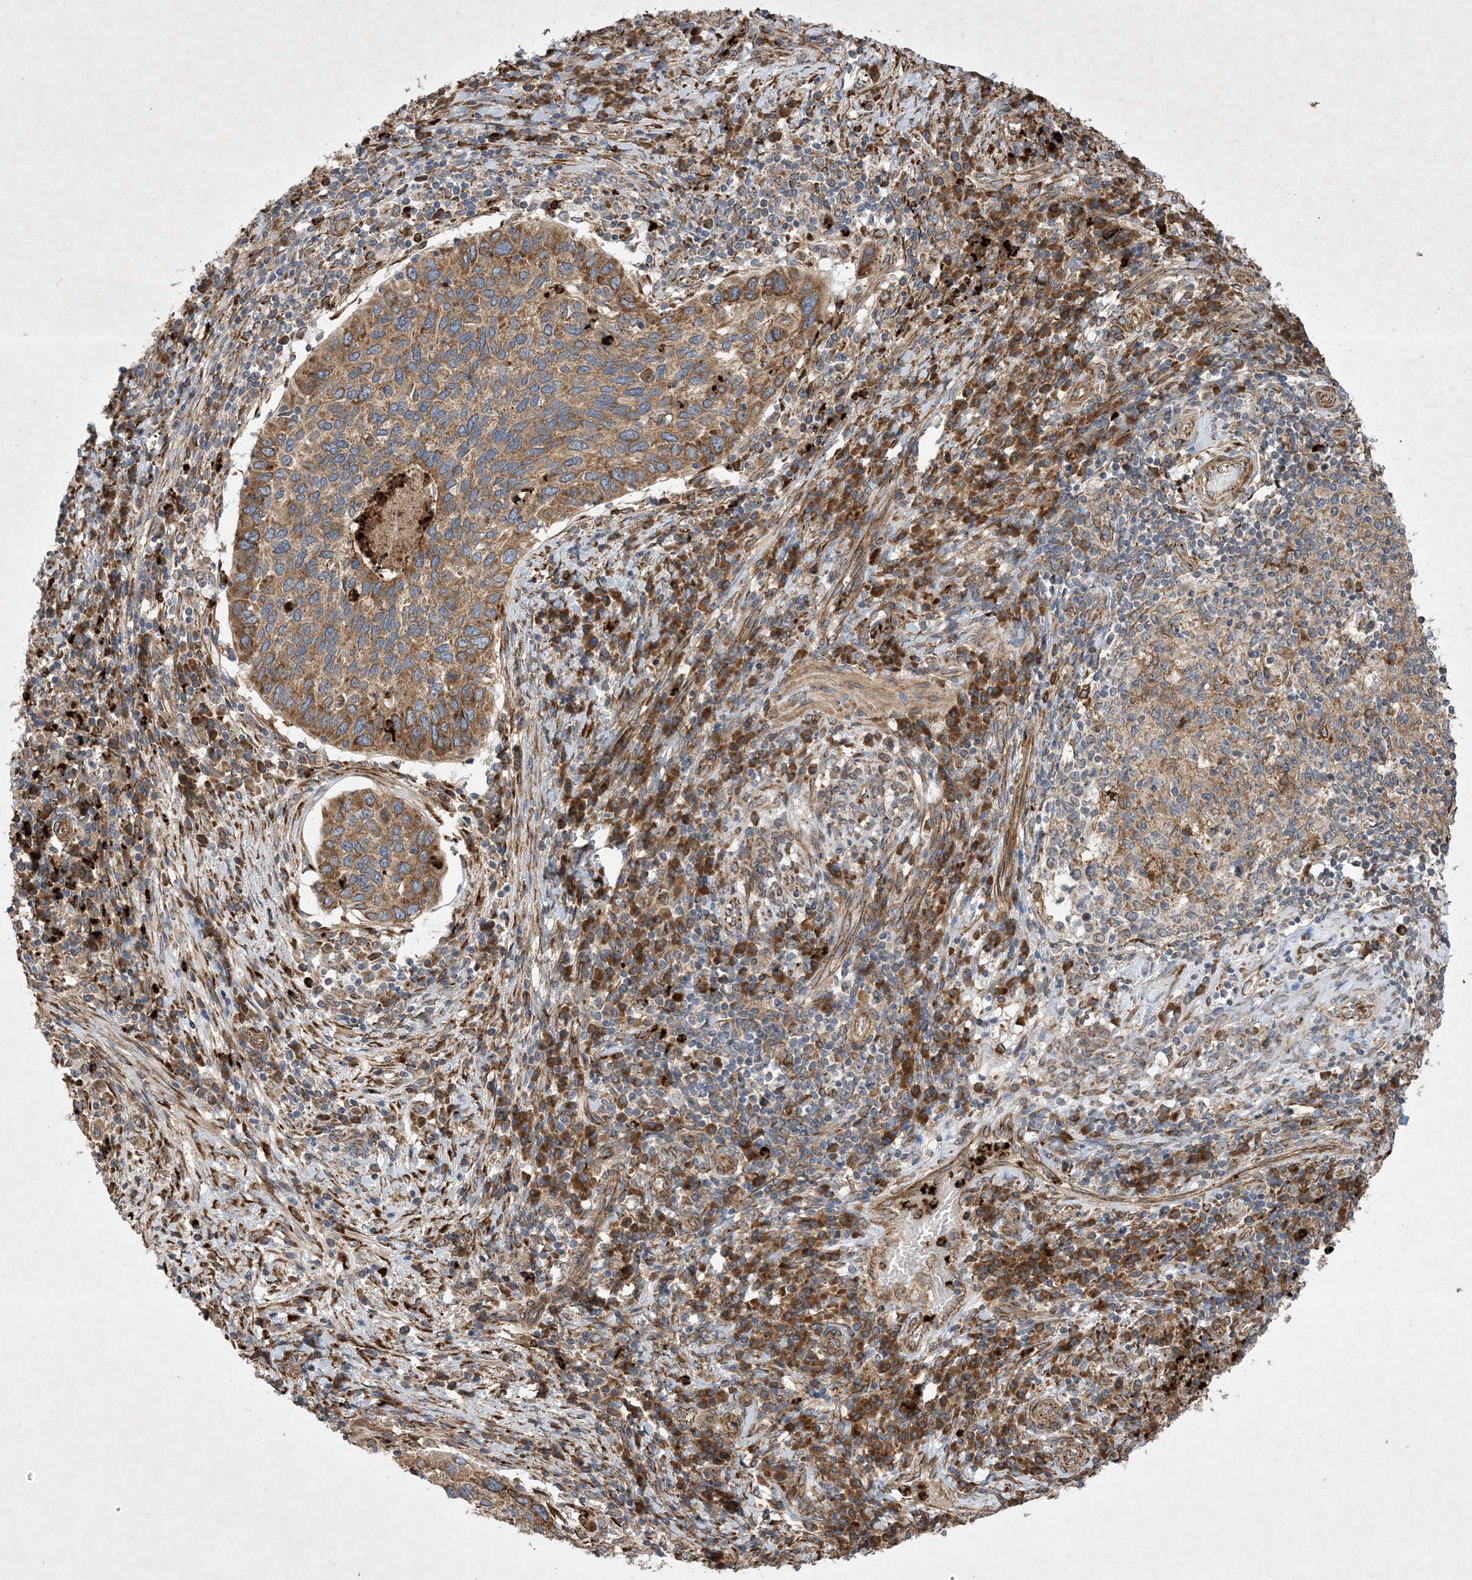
{"staining": {"intensity": "moderate", "quantity": ">75%", "location": "cytoplasmic/membranous"}, "tissue": "cervical cancer", "cell_type": "Tumor cells", "image_type": "cancer", "snomed": [{"axis": "morphology", "description": "Squamous cell carcinoma, NOS"}, {"axis": "topography", "description": "Cervix"}], "caption": "The histopathology image reveals staining of cervical cancer (squamous cell carcinoma), revealing moderate cytoplasmic/membranous protein positivity (brown color) within tumor cells.", "gene": "OTOP1", "patient": {"sex": "female", "age": 38}}